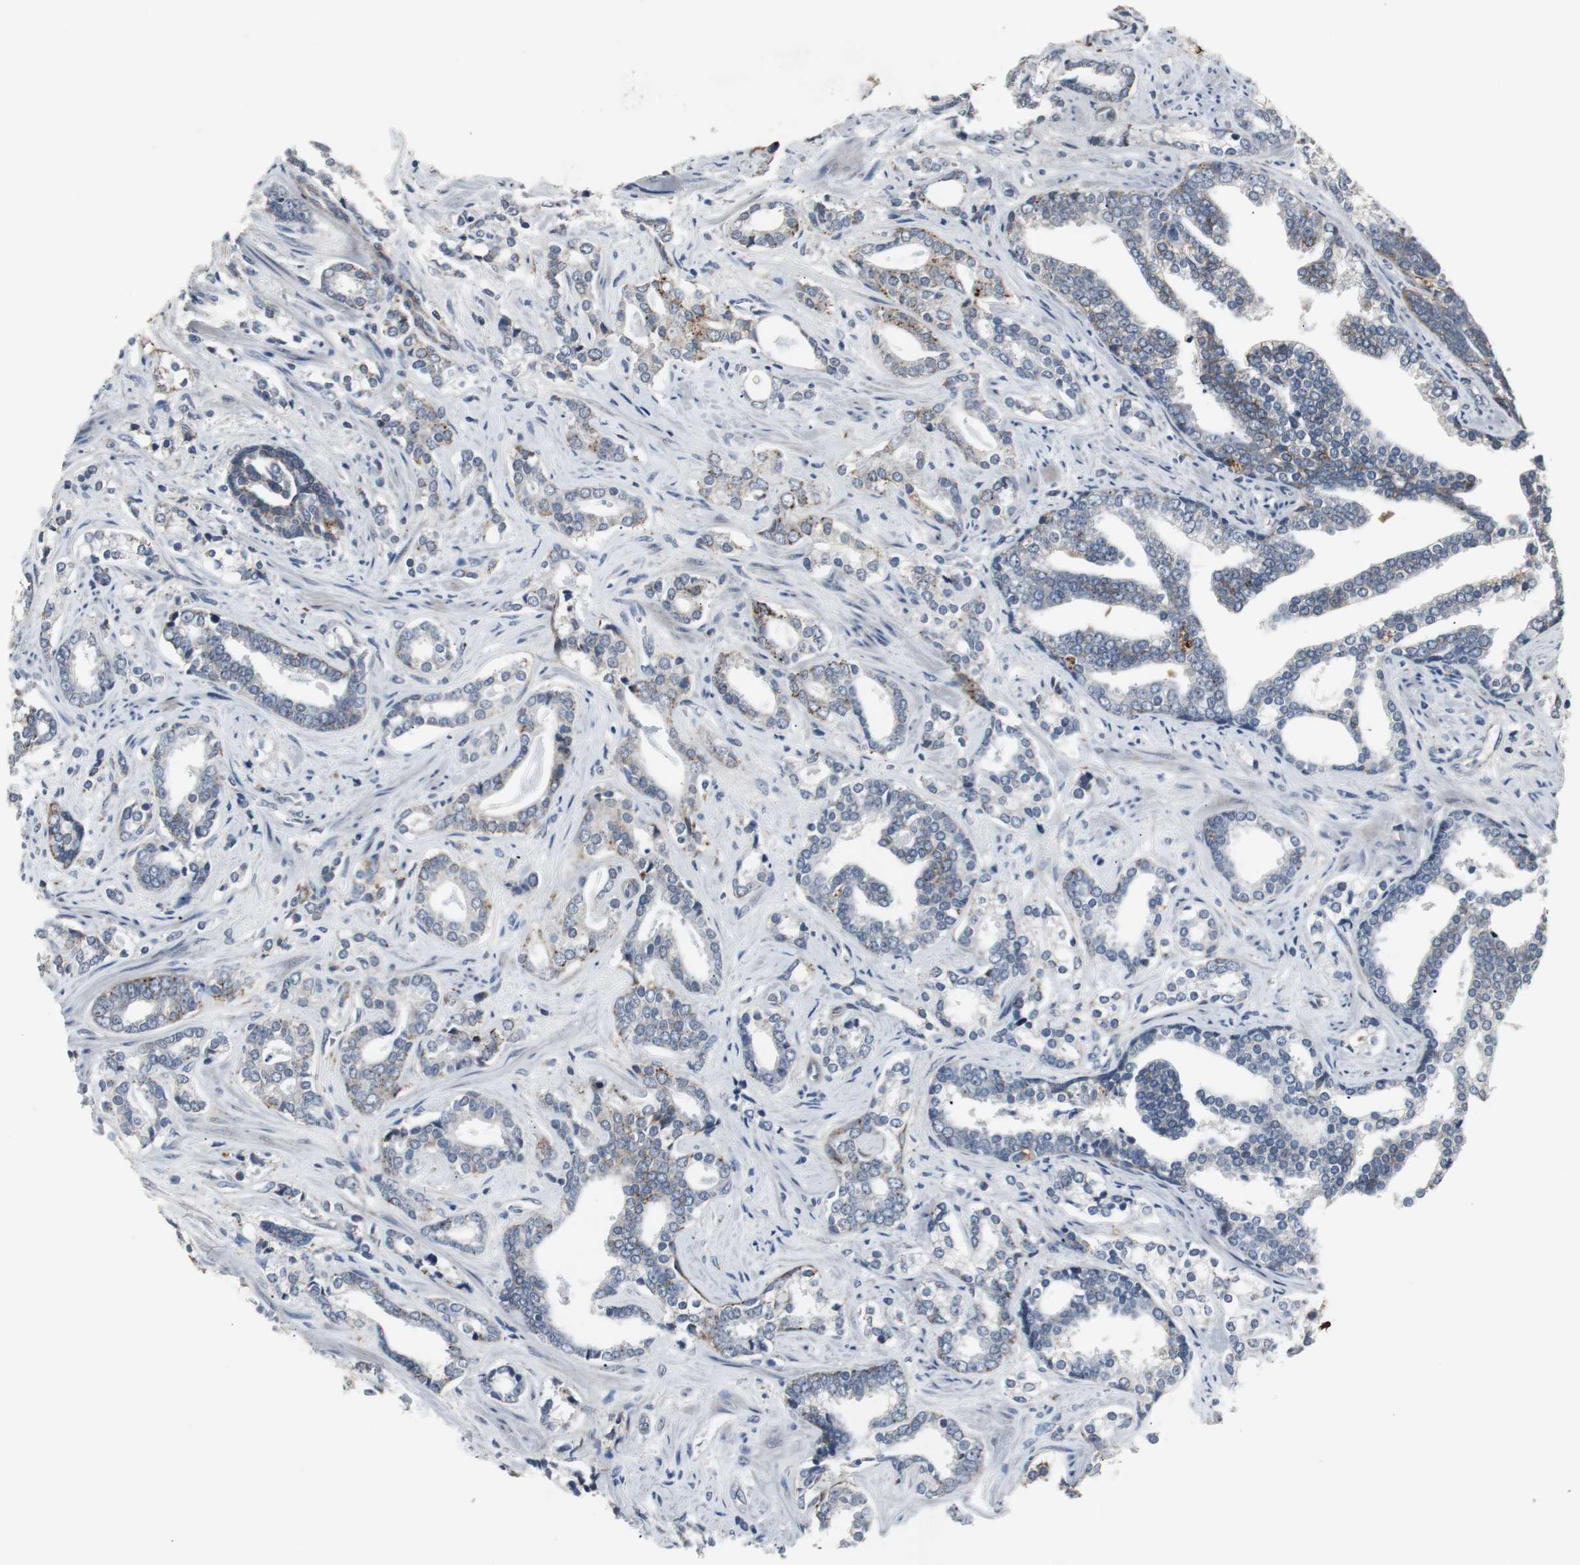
{"staining": {"intensity": "strong", "quantity": "<25%", "location": "cytoplasmic/membranous"}, "tissue": "prostate cancer", "cell_type": "Tumor cells", "image_type": "cancer", "snomed": [{"axis": "morphology", "description": "Adenocarcinoma, High grade"}, {"axis": "topography", "description": "Prostate"}], "caption": "Strong cytoplasmic/membranous protein staining is appreciated in approximately <25% of tumor cells in prostate adenocarcinoma (high-grade).", "gene": "GBA1", "patient": {"sex": "male", "age": 67}}